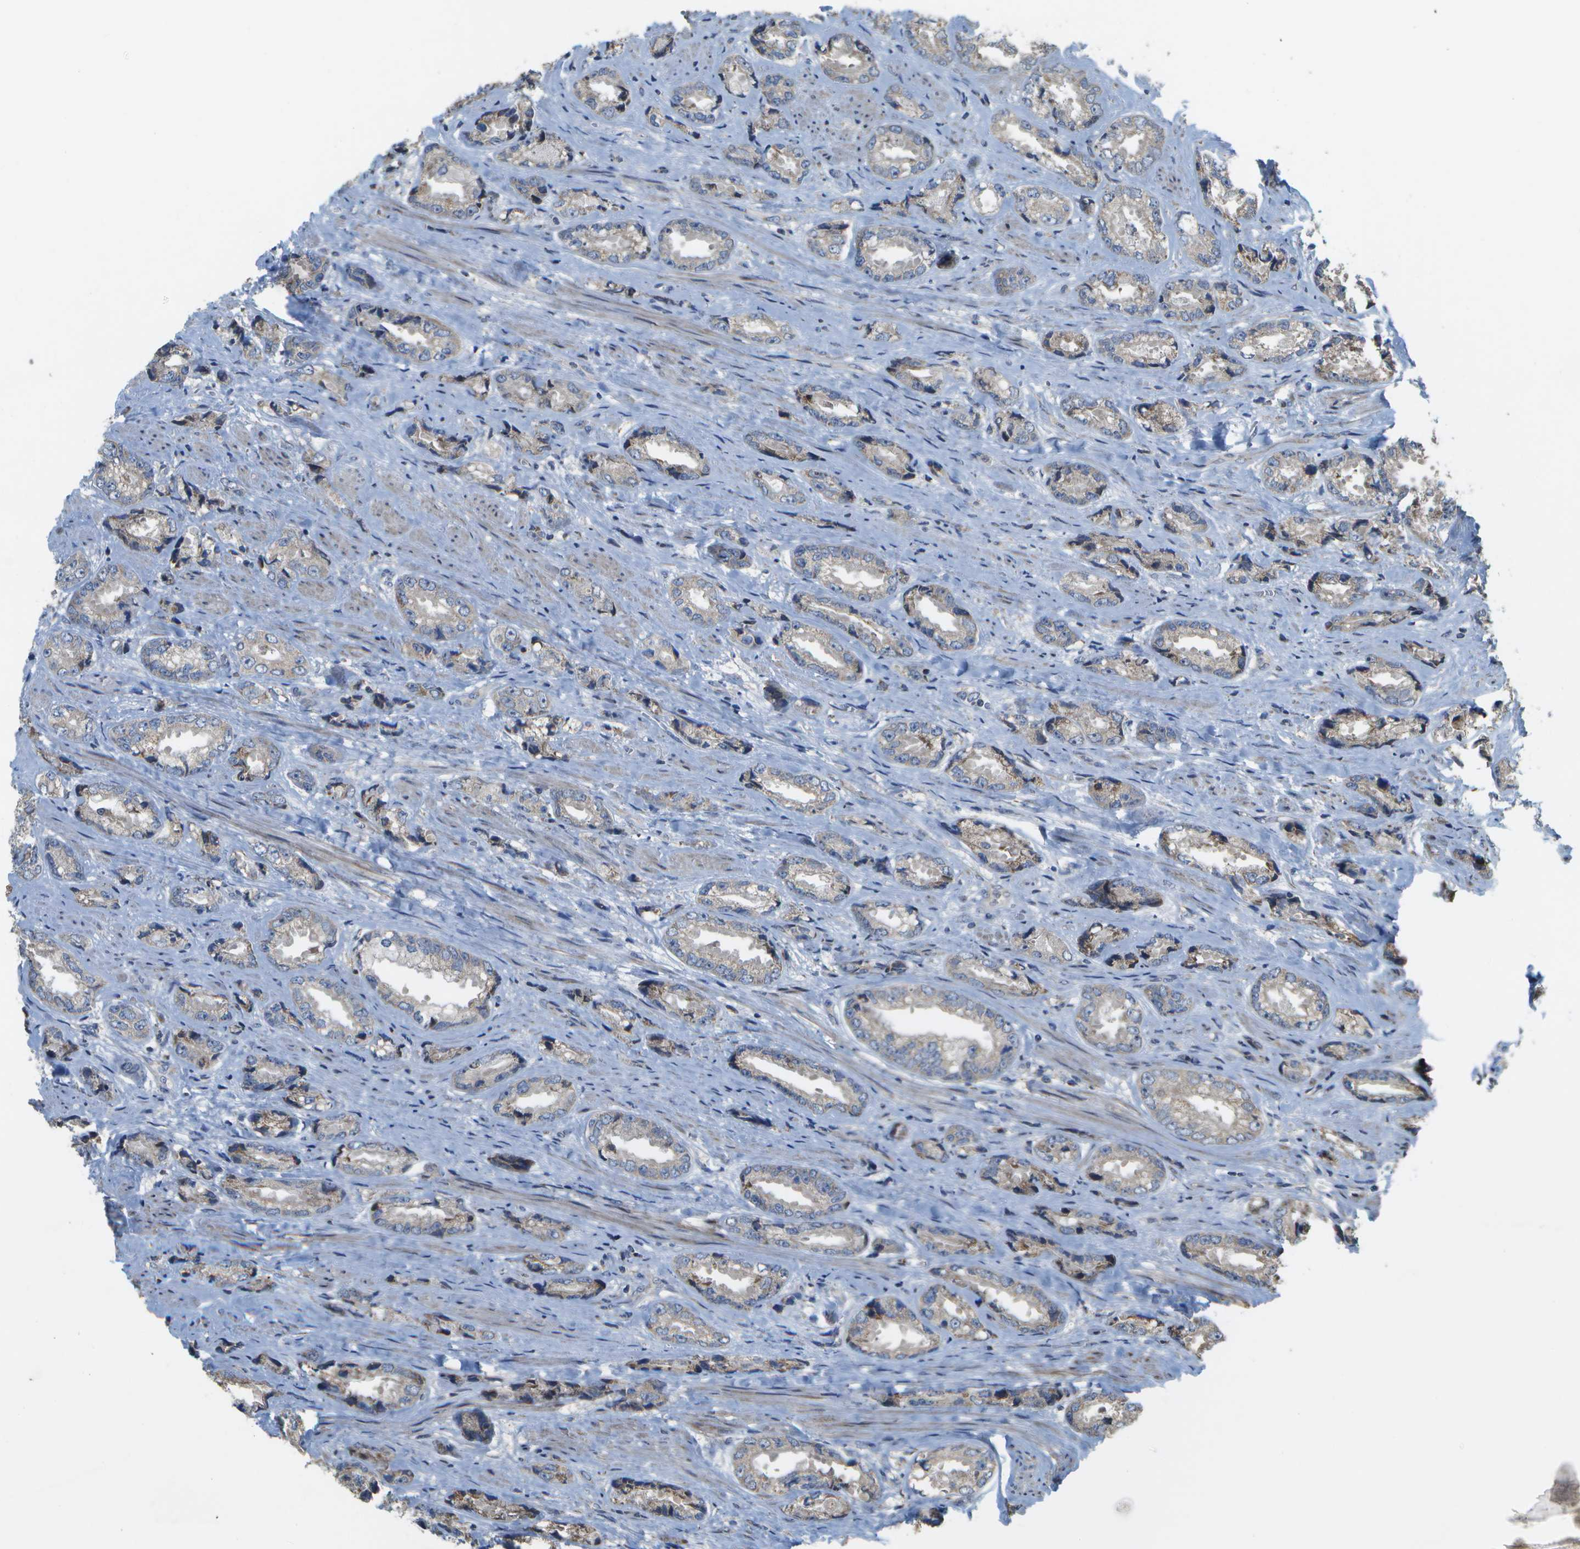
{"staining": {"intensity": "weak", "quantity": "<25%", "location": "cytoplasmic/membranous"}, "tissue": "prostate cancer", "cell_type": "Tumor cells", "image_type": "cancer", "snomed": [{"axis": "morphology", "description": "Adenocarcinoma, High grade"}, {"axis": "topography", "description": "Prostate"}], "caption": "The micrograph demonstrates no significant positivity in tumor cells of prostate adenocarcinoma (high-grade).", "gene": "HADHA", "patient": {"sex": "male", "age": 61}}